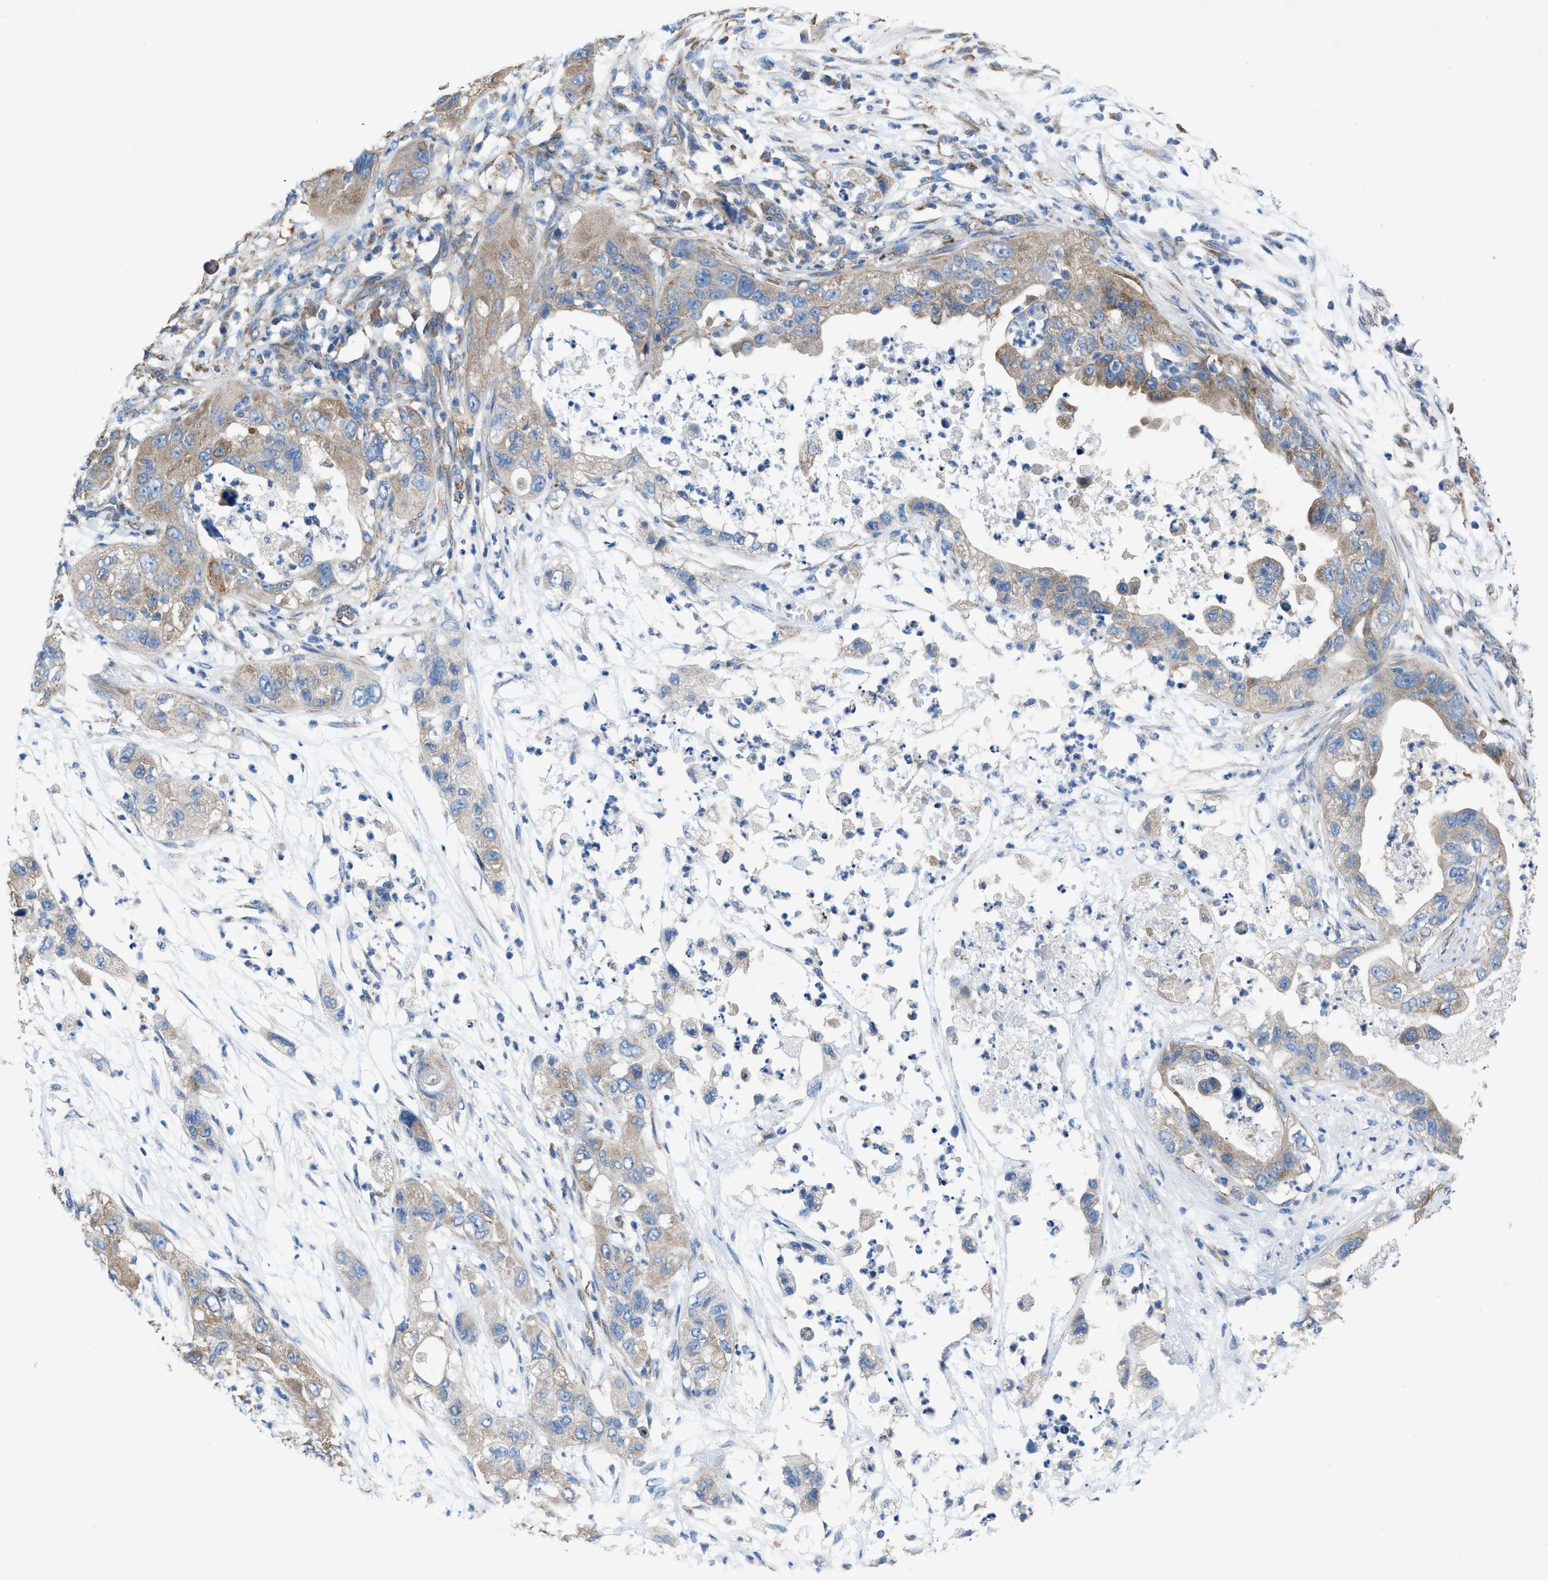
{"staining": {"intensity": "weak", "quantity": ">75%", "location": "cytoplasmic/membranous"}, "tissue": "pancreatic cancer", "cell_type": "Tumor cells", "image_type": "cancer", "snomed": [{"axis": "morphology", "description": "Adenocarcinoma, NOS"}, {"axis": "topography", "description": "Pancreas"}], "caption": "The immunohistochemical stain shows weak cytoplasmic/membranous staining in tumor cells of pancreatic cancer tissue. Immunohistochemistry (ihc) stains the protein of interest in brown and the nuclei are stained blue.", "gene": "DOLPP1", "patient": {"sex": "female", "age": 78}}